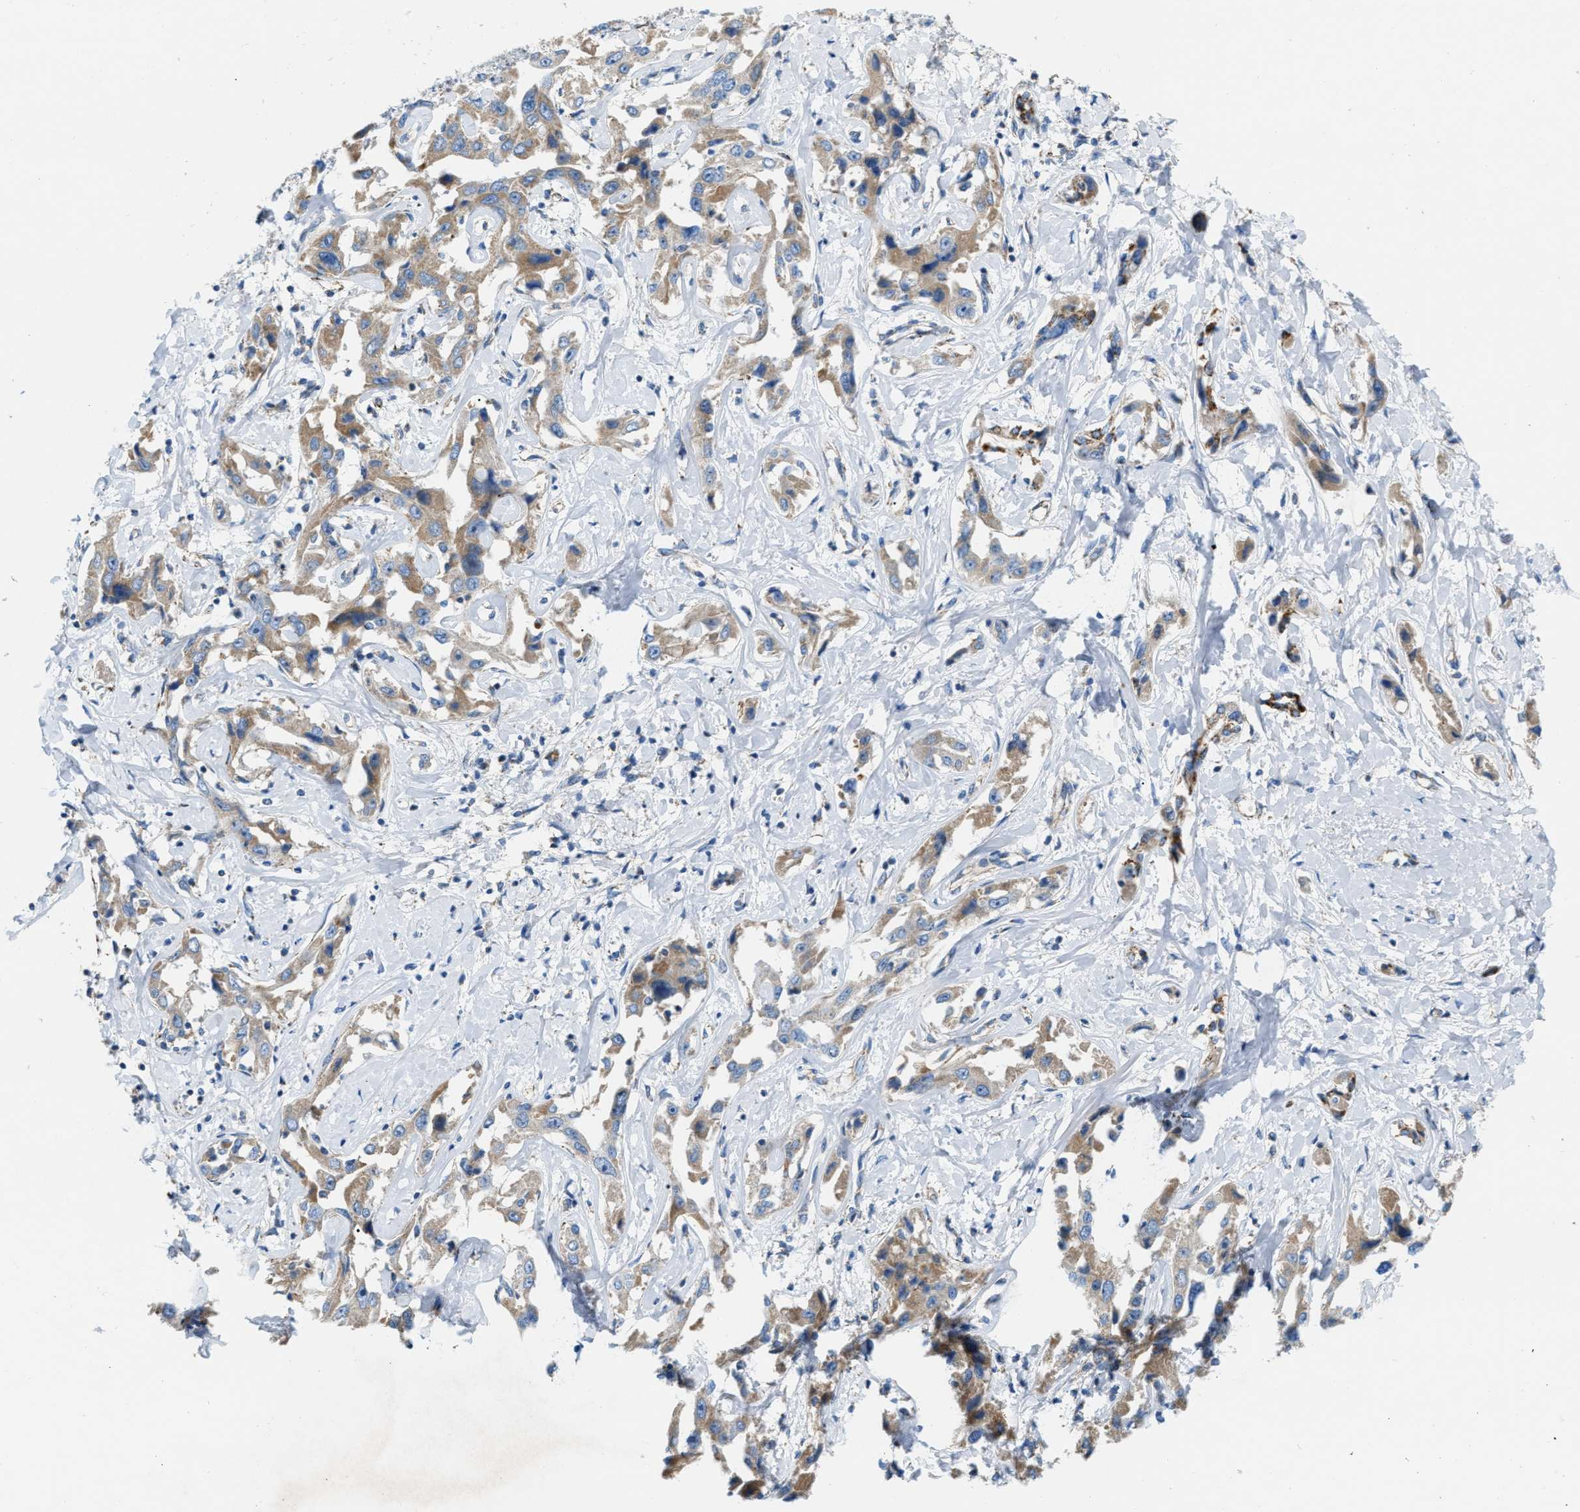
{"staining": {"intensity": "weak", "quantity": "25%-75%", "location": "cytoplasmic/membranous"}, "tissue": "liver cancer", "cell_type": "Tumor cells", "image_type": "cancer", "snomed": [{"axis": "morphology", "description": "Cholangiocarcinoma"}, {"axis": "topography", "description": "Liver"}], "caption": "DAB (3,3'-diaminobenzidine) immunohistochemical staining of human cholangiocarcinoma (liver) reveals weak cytoplasmic/membranous protein positivity in about 25%-75% of tumor cells.", "gene": "JADE1", "patient": {"sex": "male", "age": 59}}